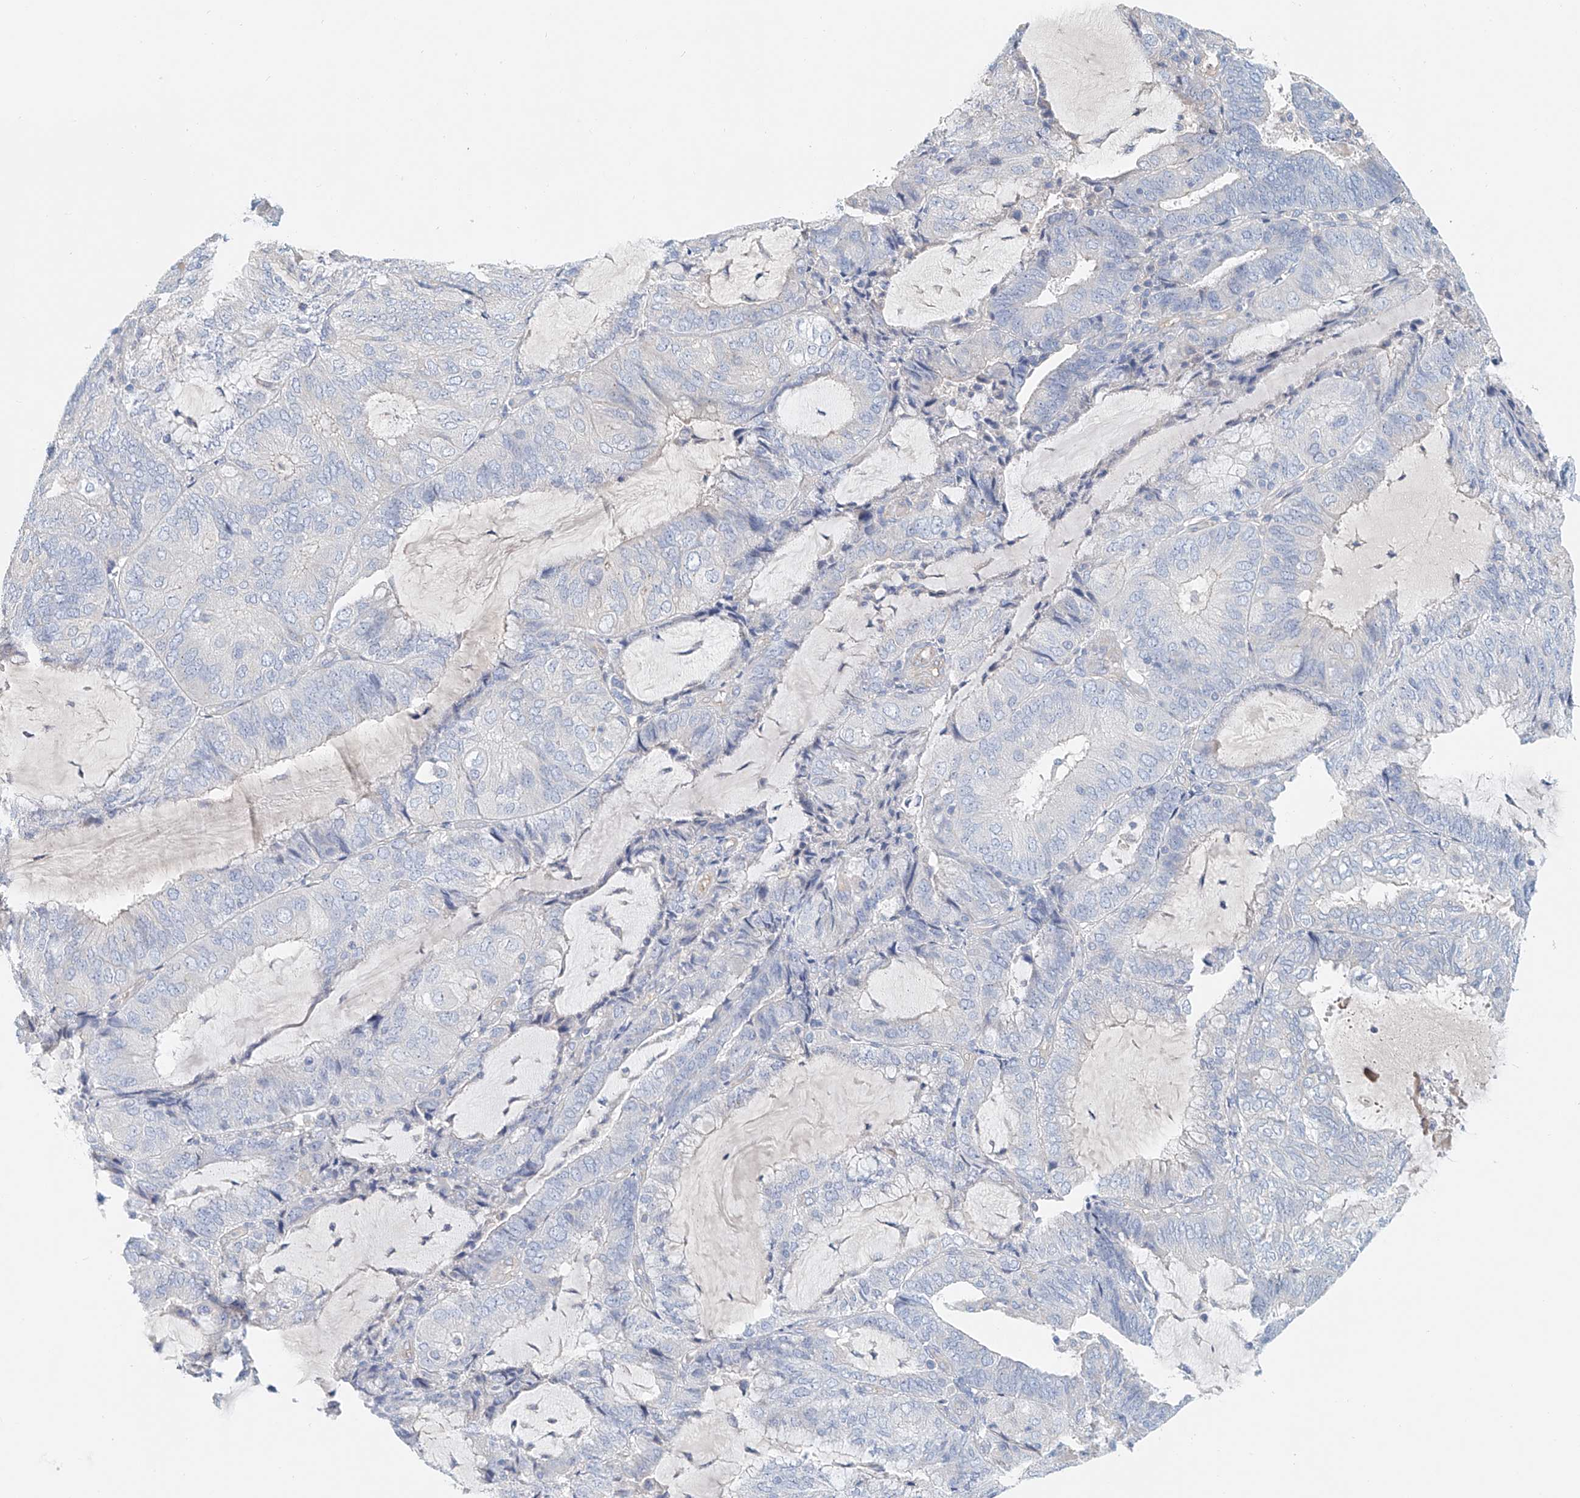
{"staining": {"intensity": "negative", "quantity": "none", "location": "none"}, "tissue": "endometrial cancer", "cell_type": "Tumor cells", "image_type": "cancer", "snomed": [{"axis": "morphology", "description": "Adenocarcinoma, NOS"}, {"axis": "topography", "description": "Endometrium"}], "caption": "Immunohistochemistry (IHC) photomicrograph of neoplastic tissue: human endometrial cancer (adenocarcinoma) stained with DAB reveals no significant protein positivity in tumor cells.", "gene": "FRYL", "patient": {"sex": "female", "age": 81}}